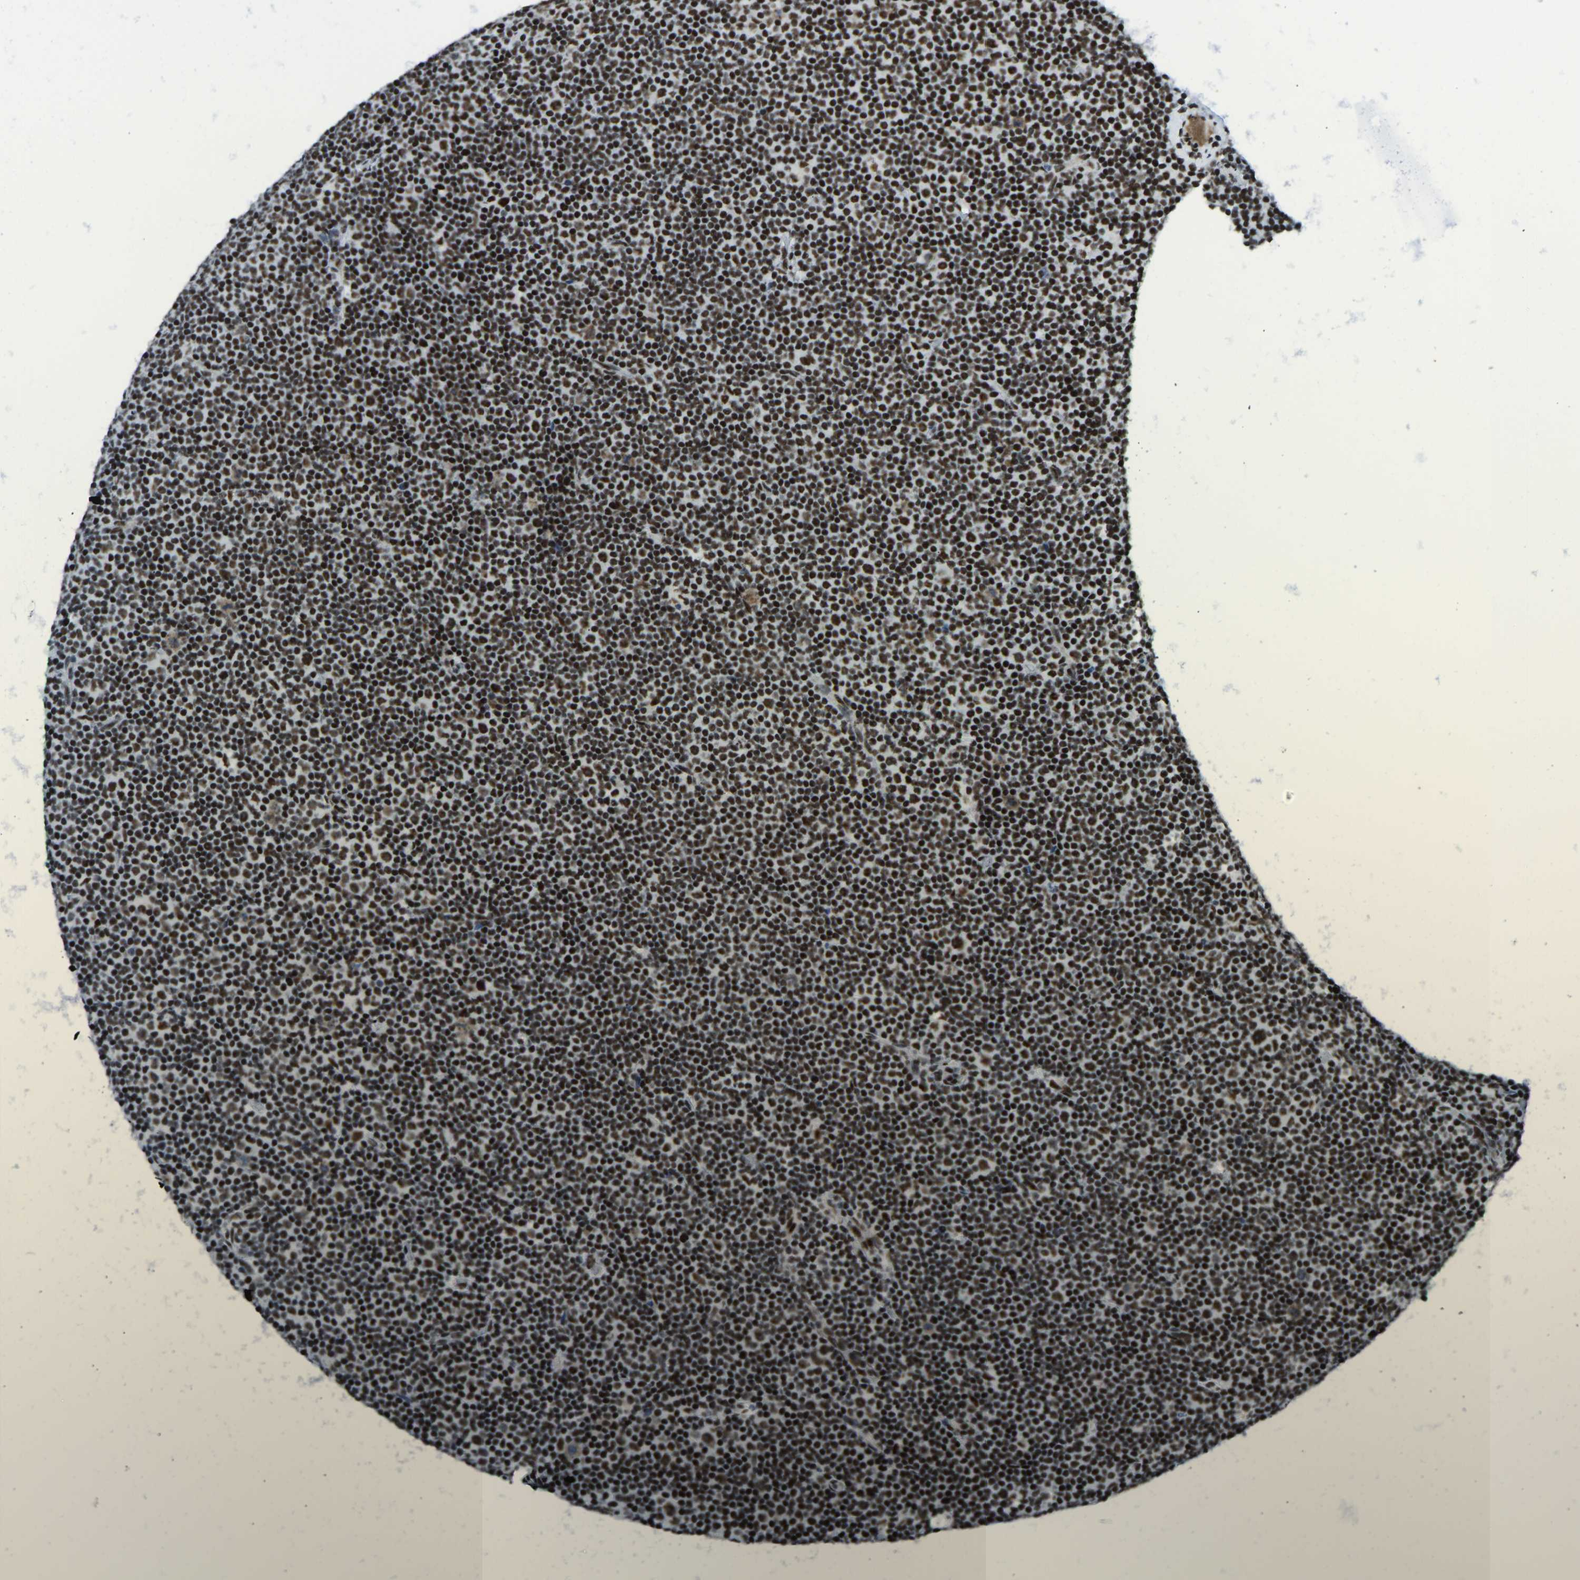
{"staining": {"intensity": "strong", "quantity": ">75%", "location": "nuclear"}, "tissue": "lymphoma", "cell_type": "Tumor cells", "image_type": "cancer", "snomed": [{"axis": "morphology", "description": "Malignant lymphoma, non-Hodgkin's type, Low grade"}, {"axis": "topography", "description": "Lymph node"}], "caption": "DAB (3,3'-diaminobenzidine) immunohistochemical staining of human lymphoma reveals strong nuclear protein staining in about >75% of tumor cells.", "gene": "FOXK1", "patient": {"sex": "female", "age": 67}}